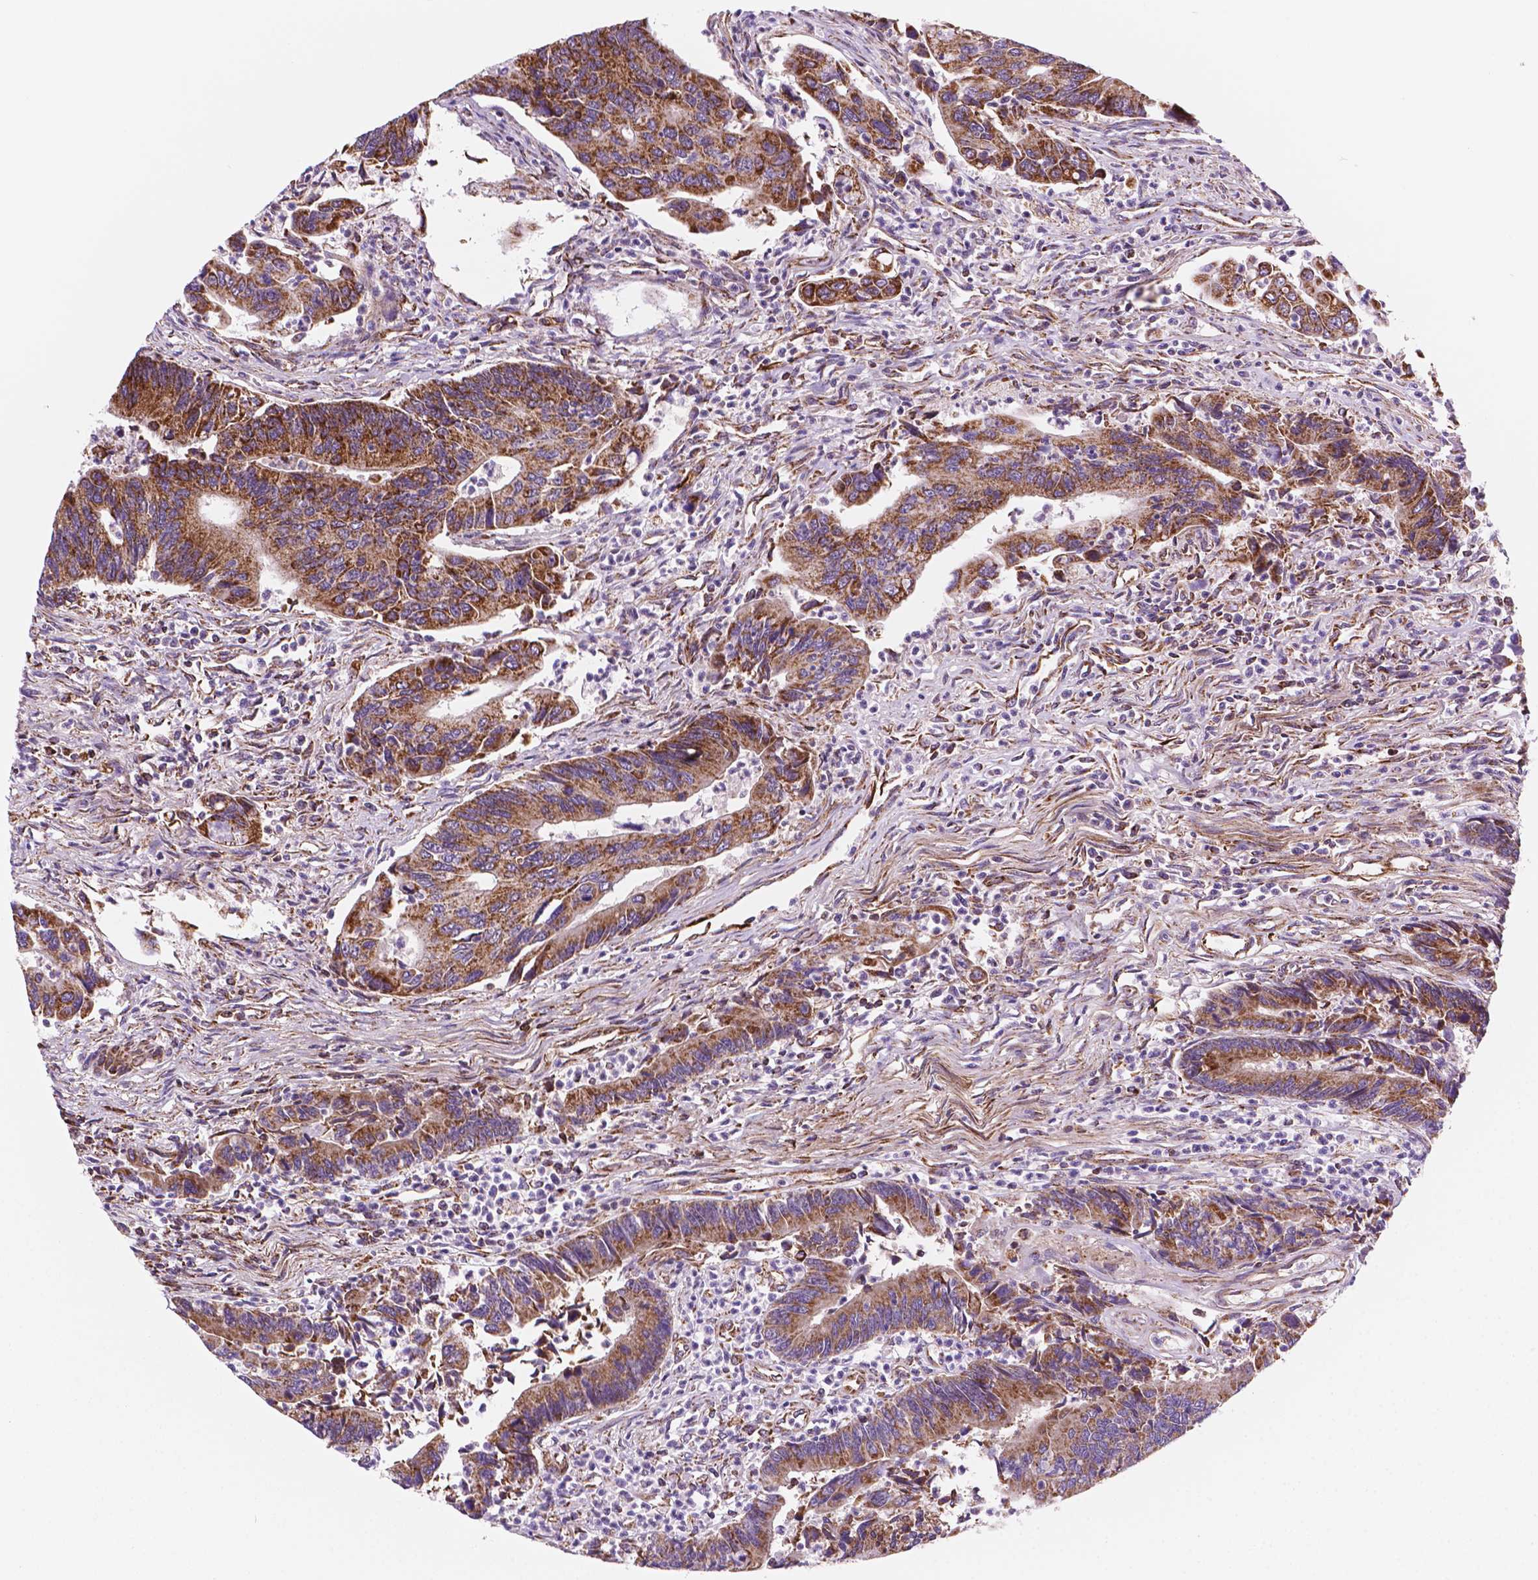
{"staining": {"intensity": "moderate", "quantity": ">75%", "location": "cytoplasmic/membranous"}, "tissue": "colorectal cancer", "cell_type": "Tumor cells", "image_type": "cancer", "snomed": [{"axis": "morphology", "description": "Adenocarcinoma, NOS"}, {"axis": "topography", "description": "Colon"}], "caption": "Immunohistochemical staining of human colorectal adenocarcinoma demonstrates medium levels of moderate cytoplasmic/membranous protein expression in approximately >75% of tumor cells.", "gene": "GEMIN4", "patient": {"sex": "female", "age": 67}}